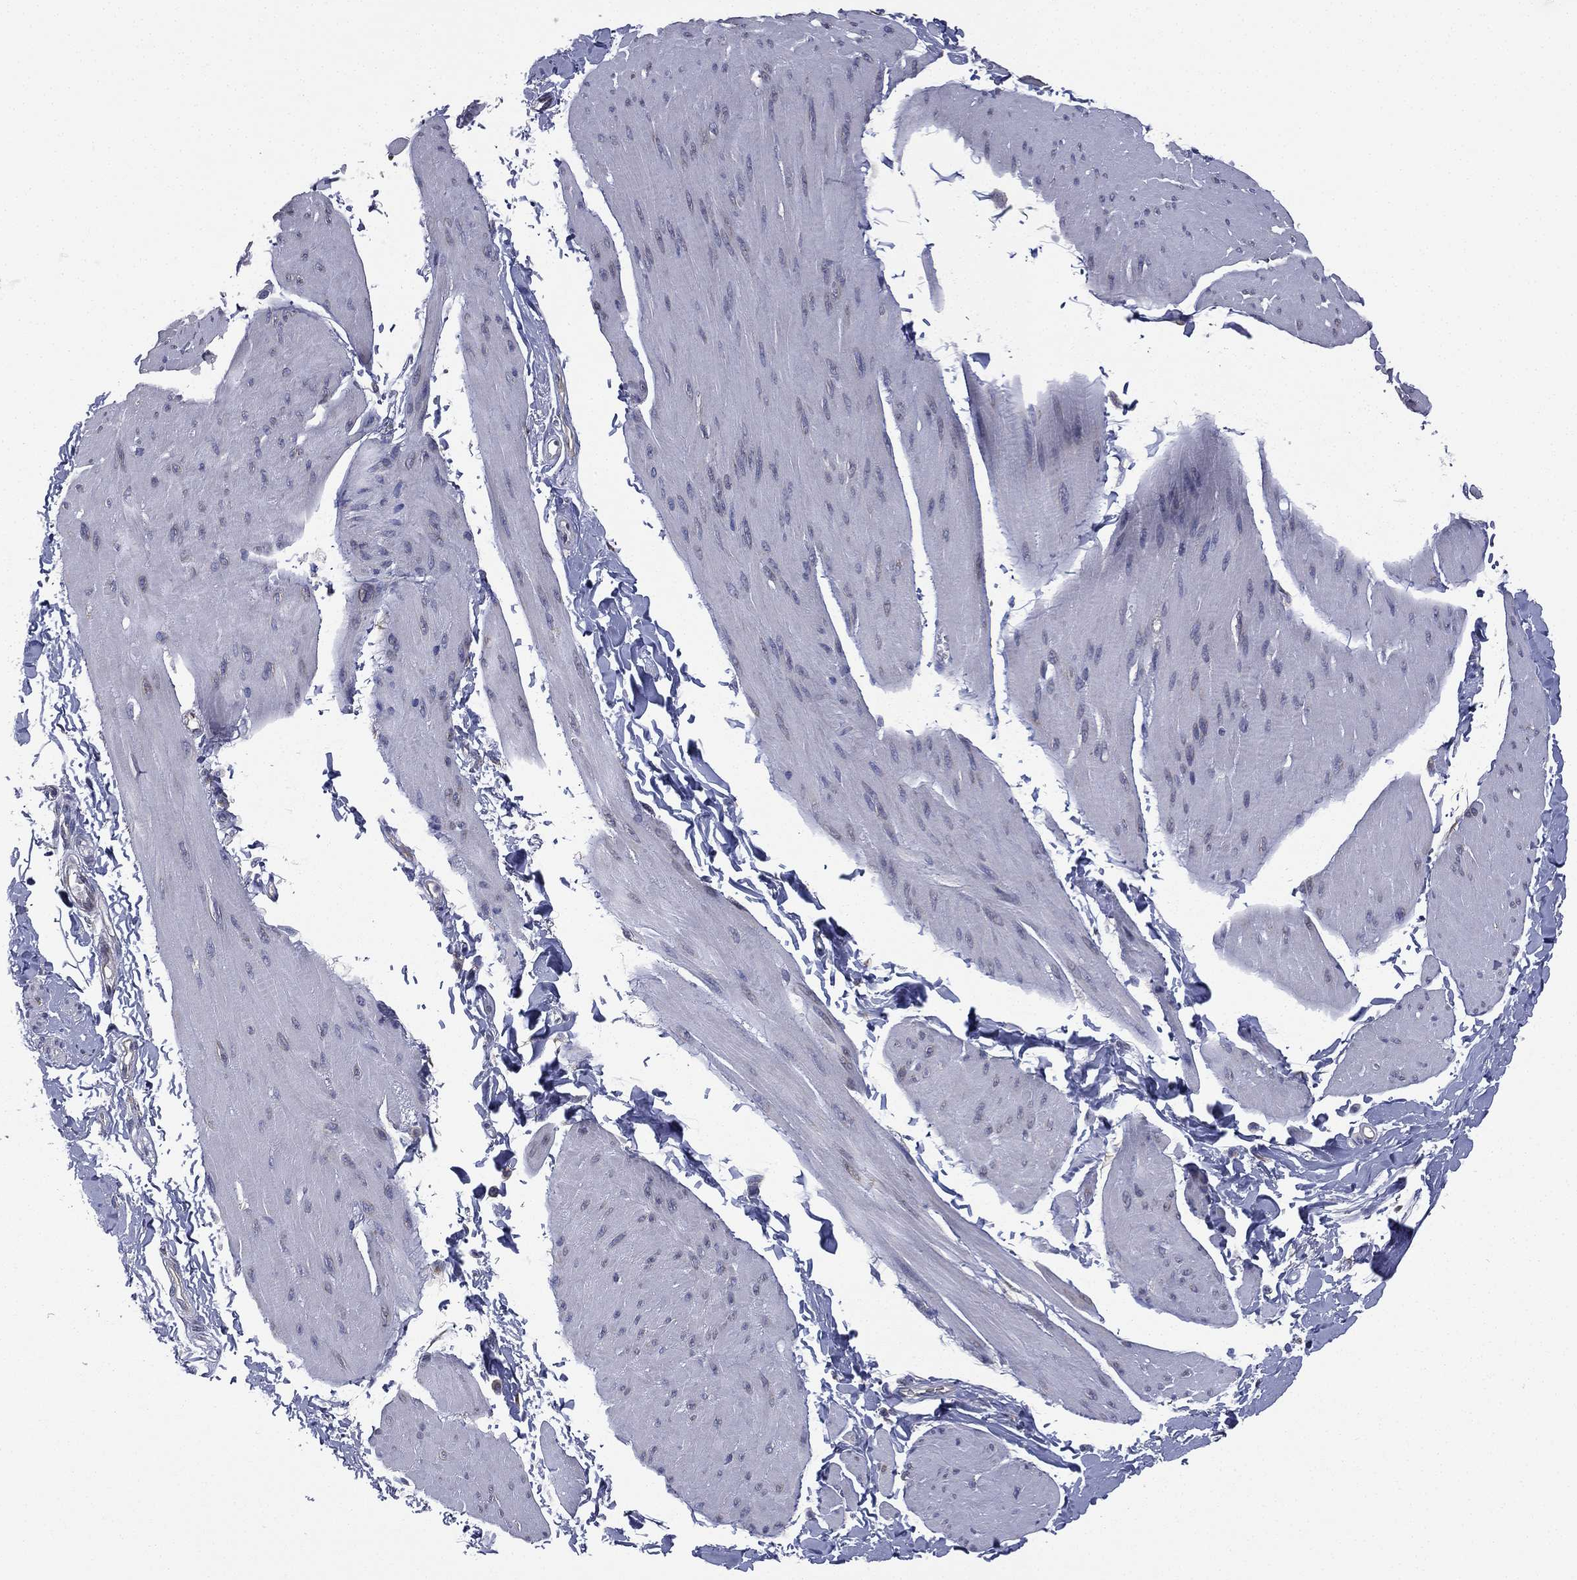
{"staining": {"intensity": "negative", "quantity": "none", "location": "none"}, "tissue": "smooth muscle", "cell_type": "Smooth muscle cells", "image_type": "normal", "snomed": [{"axis": "morphology", "description": "Normal tissue, NOS"}, {"axis": "topography", "description": "Adipose tissue"}, {"axis": "topography", "description": "Smooth muscle"}, {"axis": "topography", "description": "Peripheral nerve tissue"}], "caption": "DAB immunohistochemical staining of benign human smooth muscle shows no significant positivity in smooth muscle cells. The staining is performed using DAB (3,3'-diaminobenzidine) brown chromogen with nuclei counter-stained in using hematoxylin.", "gene": "FARSA", "patient": {"sex": "male", "age": 83}}